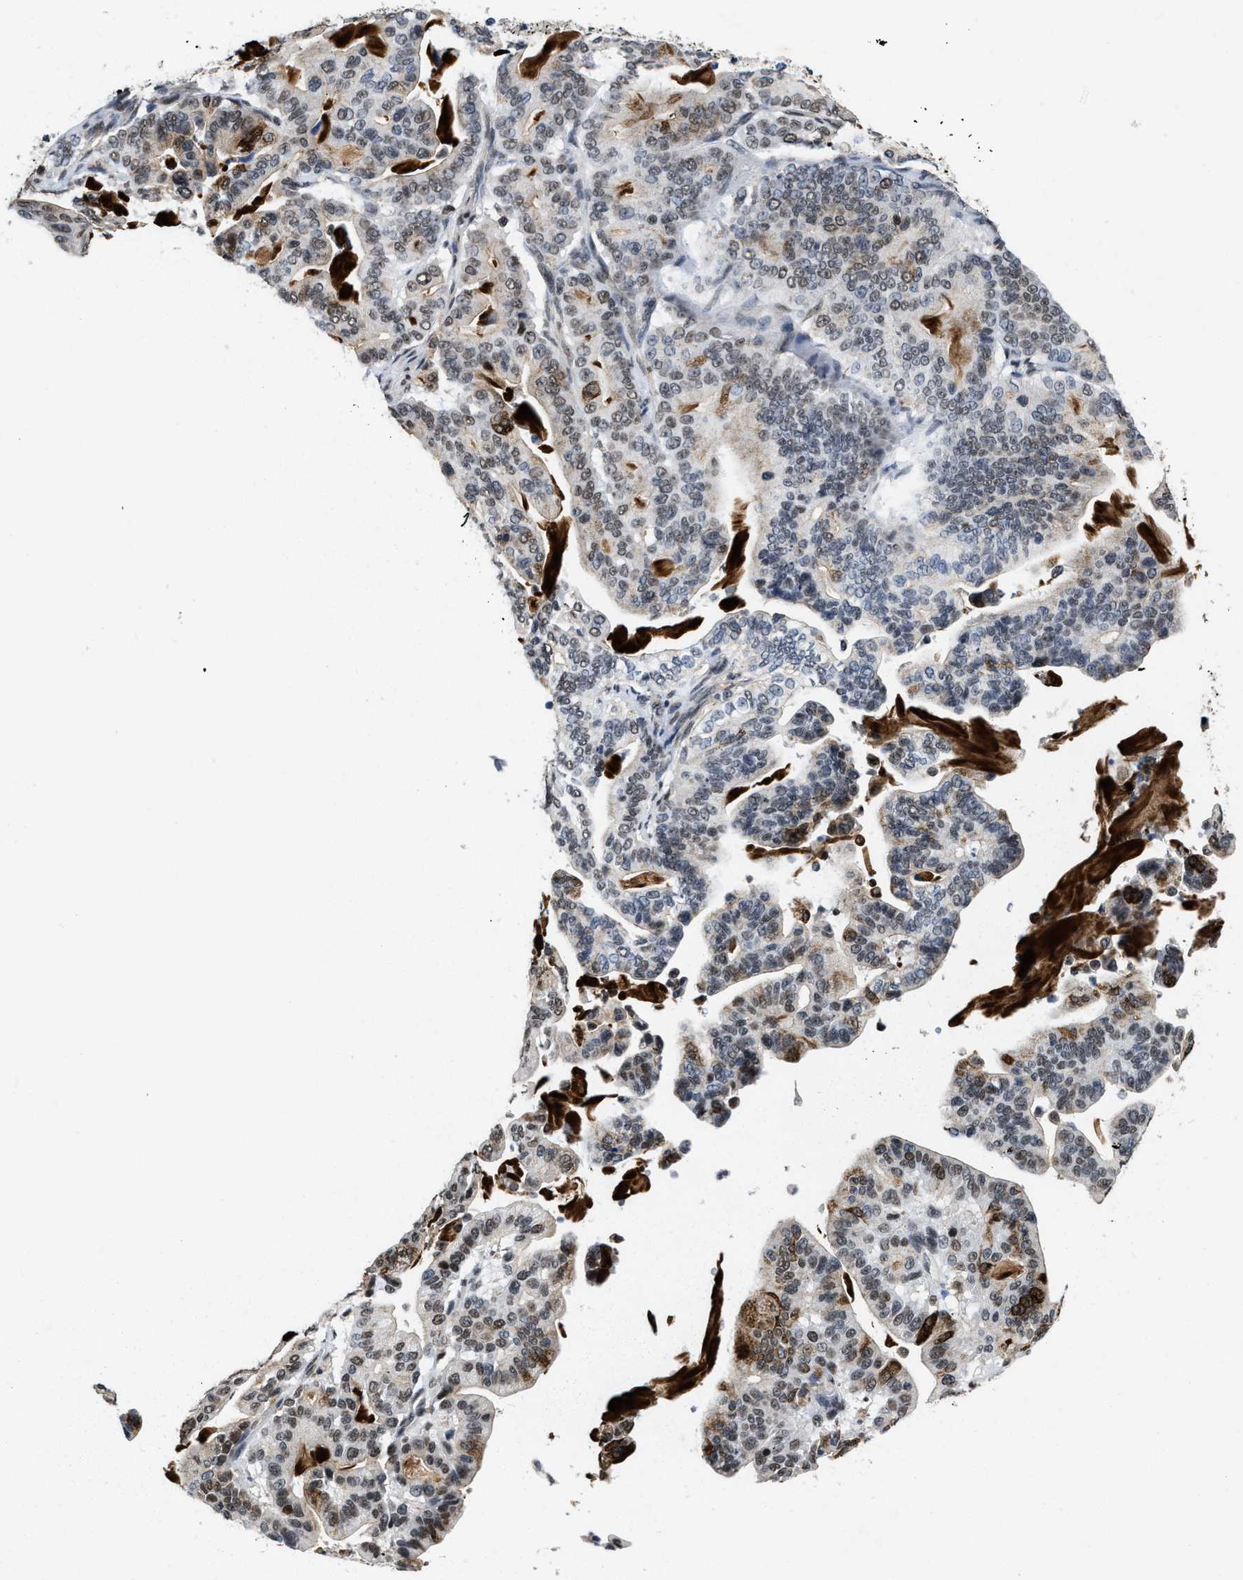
{"staining": {"intensity": "moderate", "quantity": "<25%", "location": "cytoplasmic/membranous,nuclear"}, "tissue": "pancreatic cancer", "cell_type": "Tumor cells", "image_type": "cancer", "snomed": [{"axis": "morphology", "description": "Adenocarcinoma, NOS"}, {"axis": "topography", "description": "Pancreas"}], "caption": "Brown immunohistochemical staining in pancreatic adenocarcinoma demonstrates moderate cytoplasmic/membranous and nuclear positivity in approximately <25% of tumor cells.", "gene": "SUPT16H", "patient": {"sex": "male", "age": 63}}